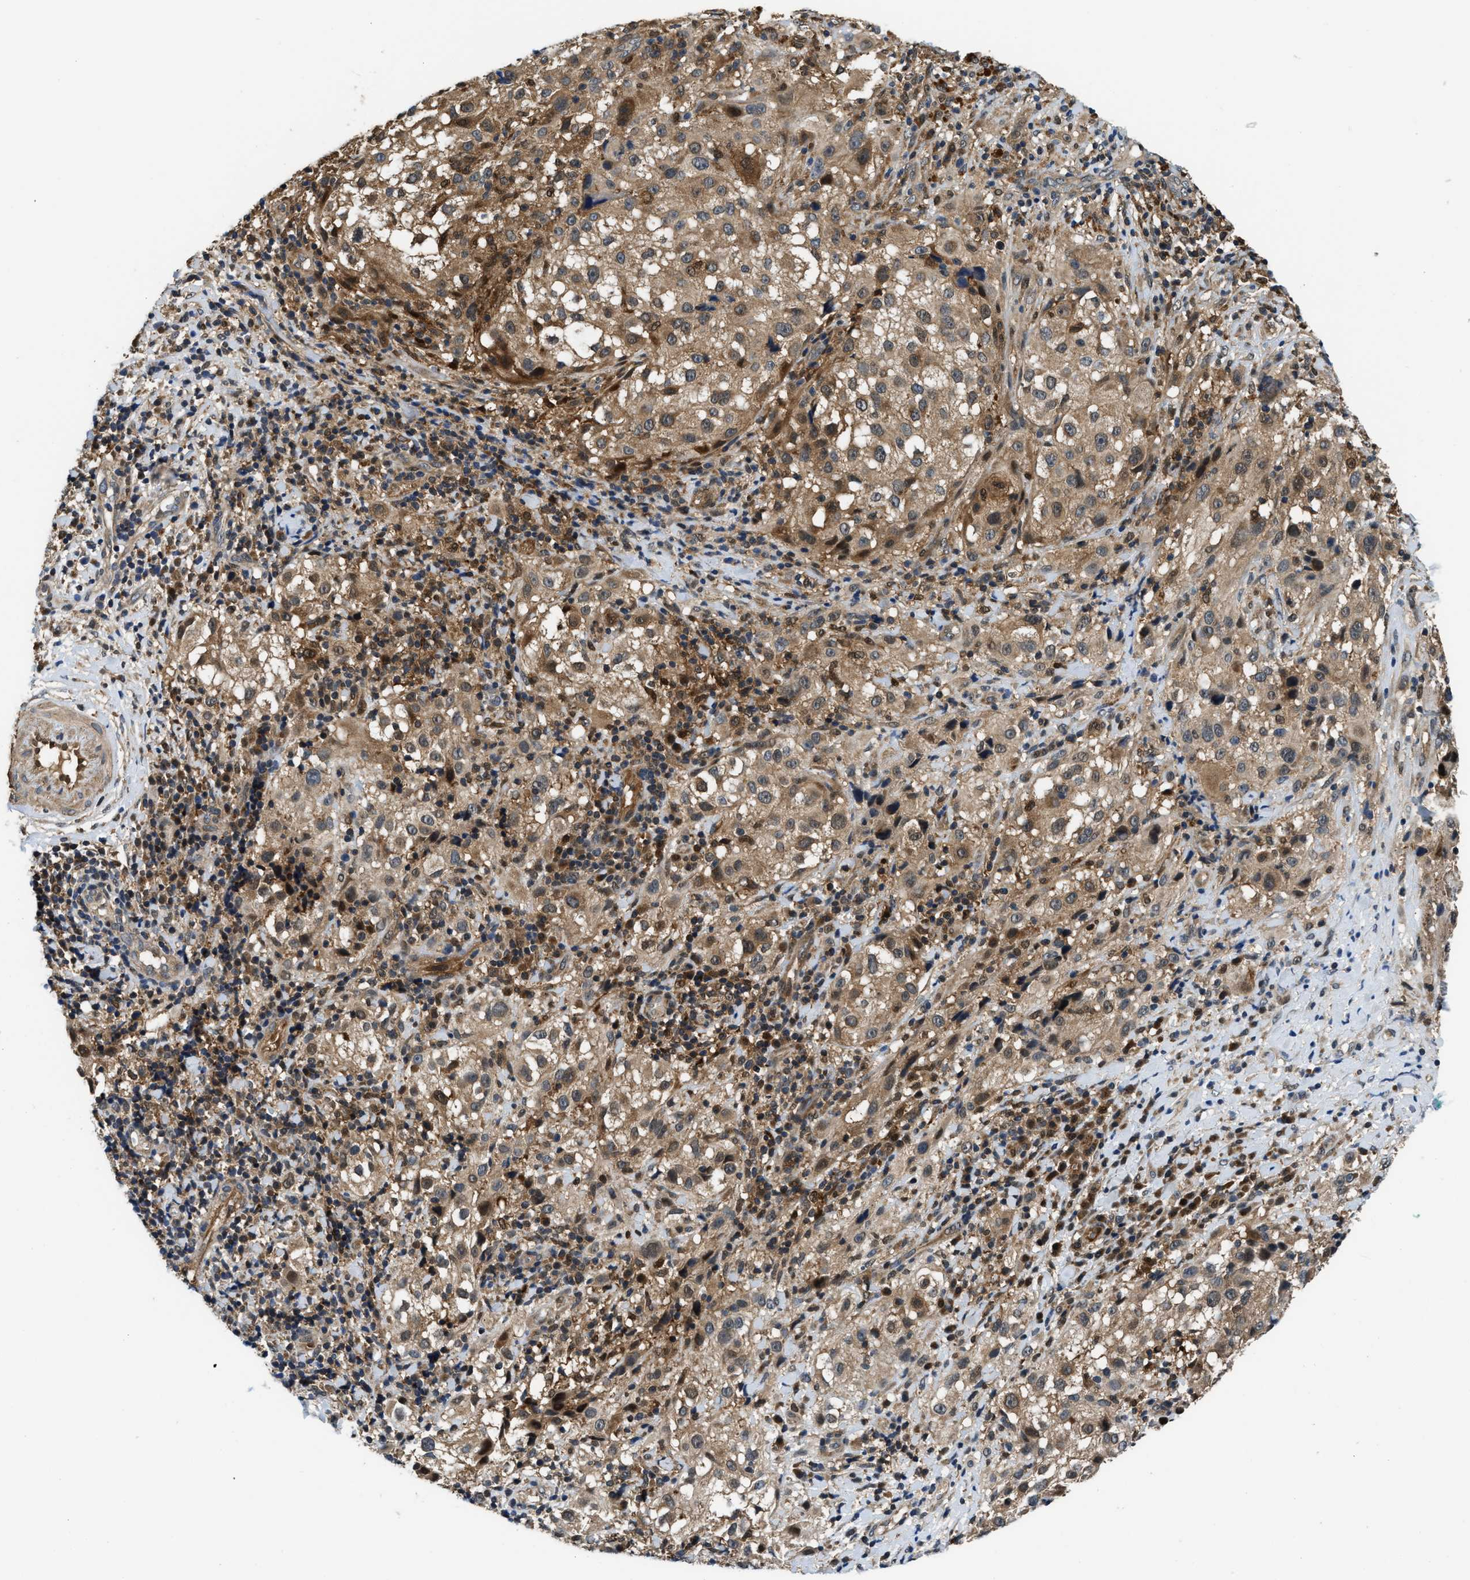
{"staining": {"intensity": "weak", "quantity": ">75%", "location": "cytoplasmic/membranous"}, "tissue": "melanoma", "cell_type": "Tumor cells", "image_type": "cancer", "snomed": [{"axis": "morphology", "description": "Necrosis, NOS"}, {"axis": "morphology", "description": "Malignant melanoma, NOS"}, {"axis": "topography", "description": "Skin"}], "caption": "Immunohistochemistry (IHC) micrograph of neoplastic tissue: malignant melanoma stained using immunohistochemistry exhibits low levels of weak protein expression localized specifically in the cytoplasmic/membranous of tumor cells, appearing as a cytoplasmic/membranous brown color.", "gene": "PPA1", "patient": {"sex": "female", "age": 87}}